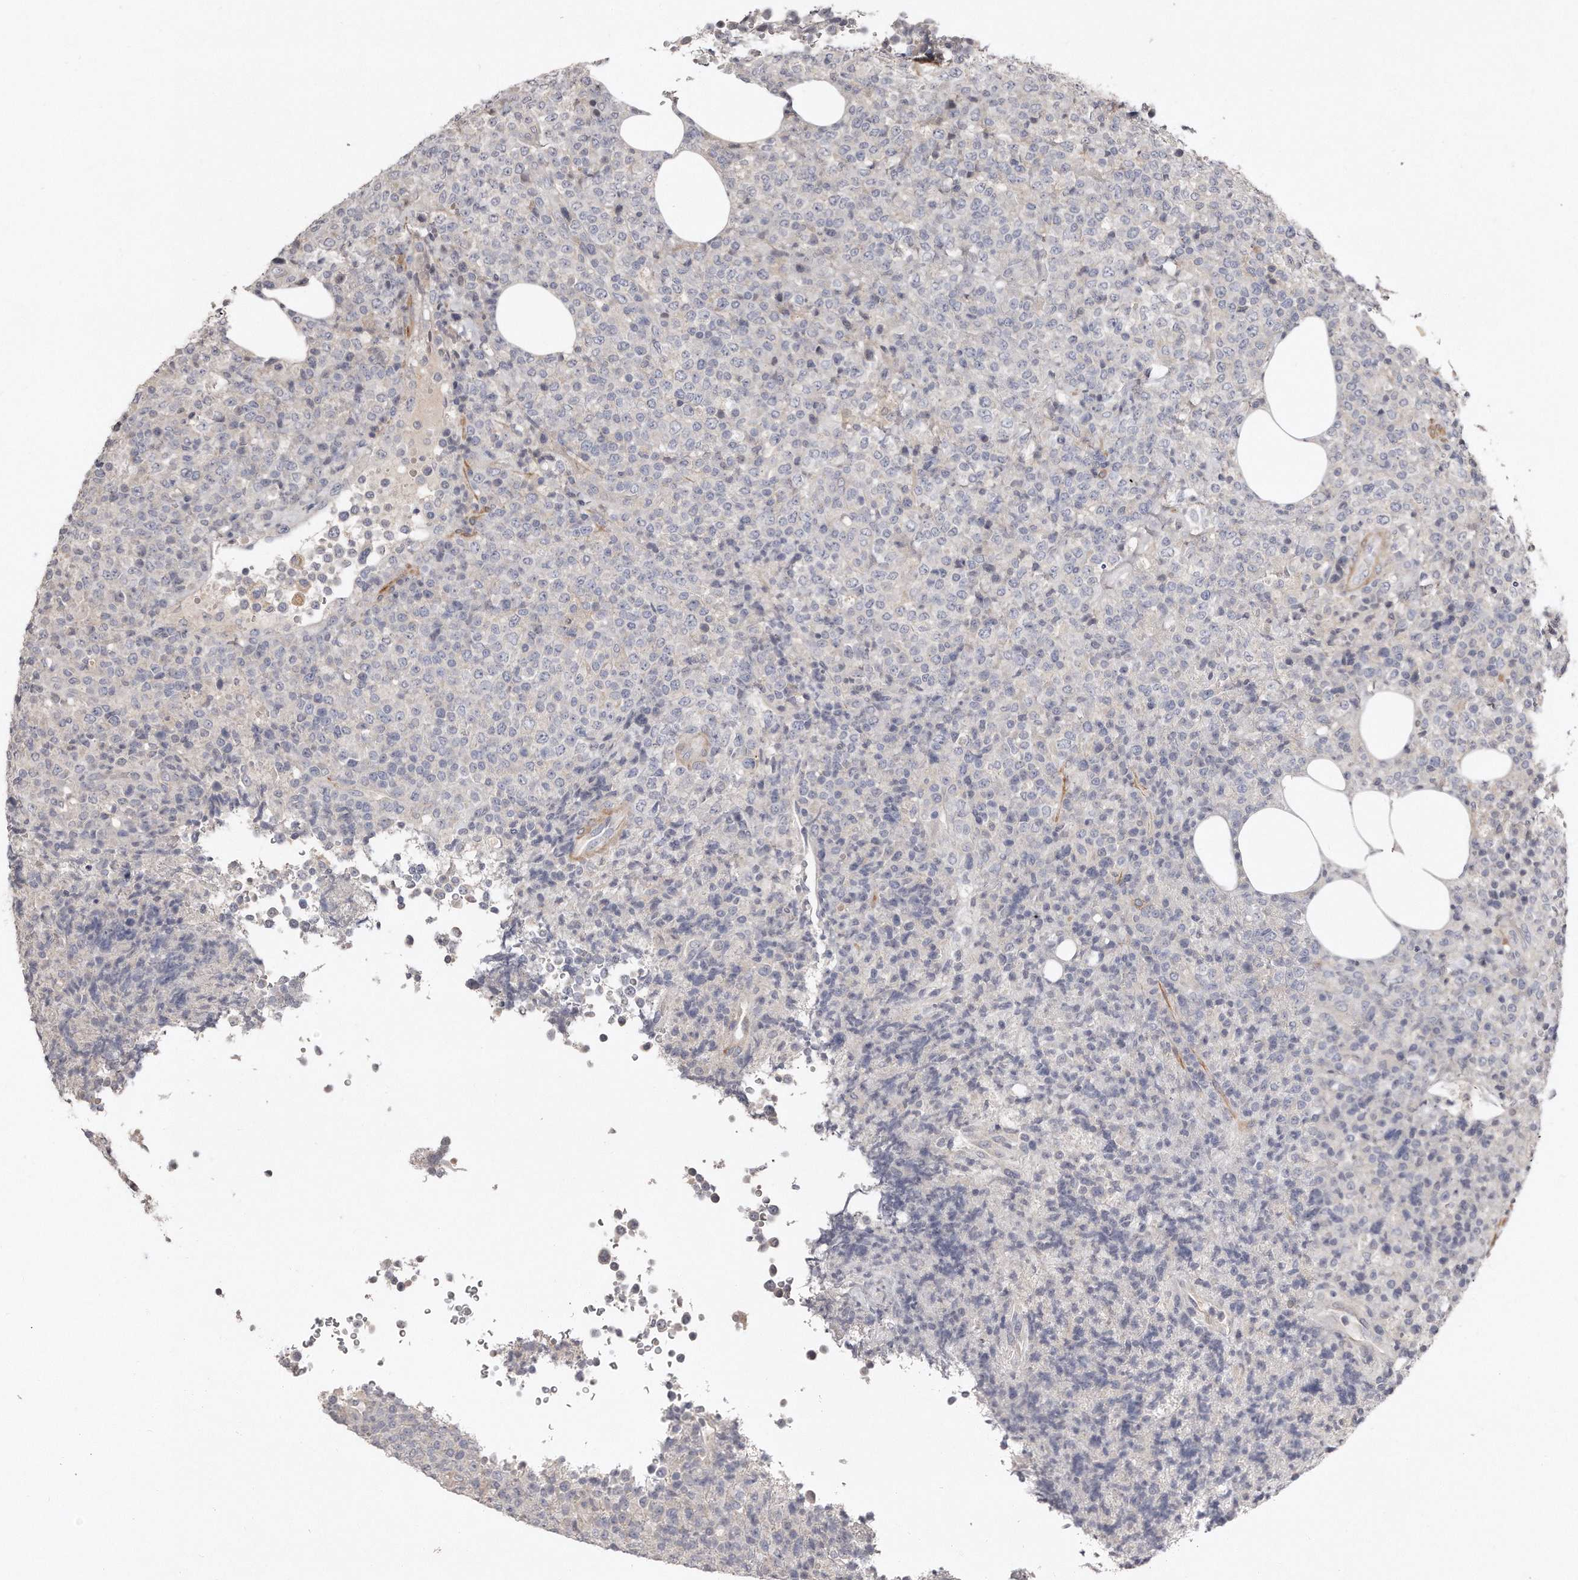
{"staining": {"intensity": "negative", "quantity": "none", "location": "none"}, "tissue": "lymphoma", "cell_type": "Tumor cells", "image_type": "cancer", "snomed": [{"axis": "morphology", "description": "Malignant lymphoma, non-Hodgkin's type, High grade"}, {"axis": "topography", "description": "Lymph node"}], "caption": "Histopathology image shows no protein staining in tumor cells of malignant lymphoma, non-Hodgkin's type (high-grade) tissue.", "gene": "LMOD1", "patient": {"sex": "male", "age": 13}}